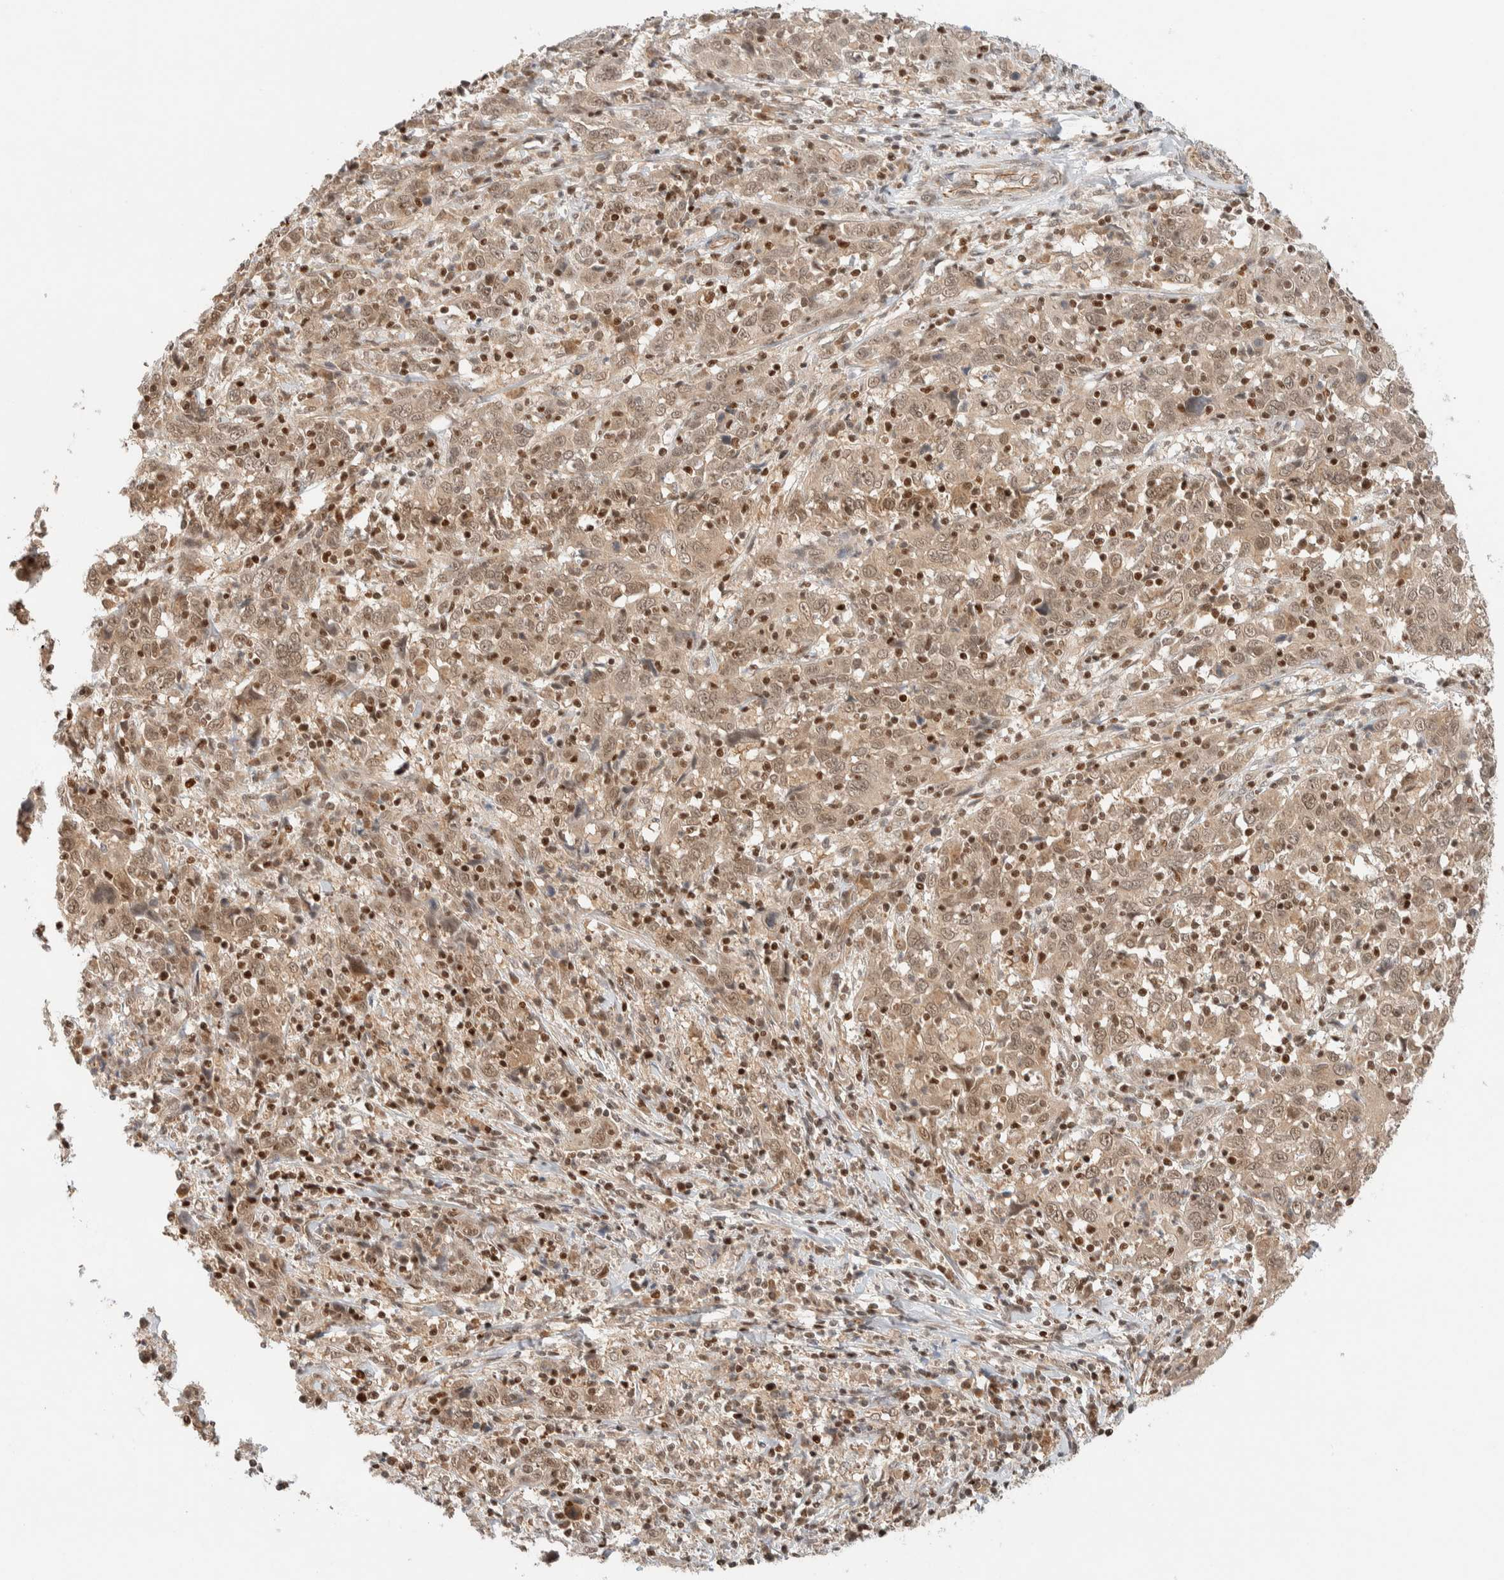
{"staining": {"intensity": "weak", "quantity": ">75%", "location": "cytoplasmic/membranous,nuclear"}, "tissue": "cervical cancer", "cell_type": "Tumor cells", "image_type": "cancer", "snomed": [{"axis": "morphology", "description": "Squamous cell carcinoma, NOS"}, {"axis": "topography", "description": "Cervix"}], "caption": "Cervical cancer (squamous cell carcinoma) stained for a protein demonstrates weak cytoplasmic/membranous and nuclear positivity in tumor cells. The protein of interest is stained brown, and the nuclei are stained in blue (DAB (3,3'-diaminobenzidine) IHC with brightfield microscopy, high magnification).", "gene": "C8orf76", "patient": {"sex": "female", "age": 46}}